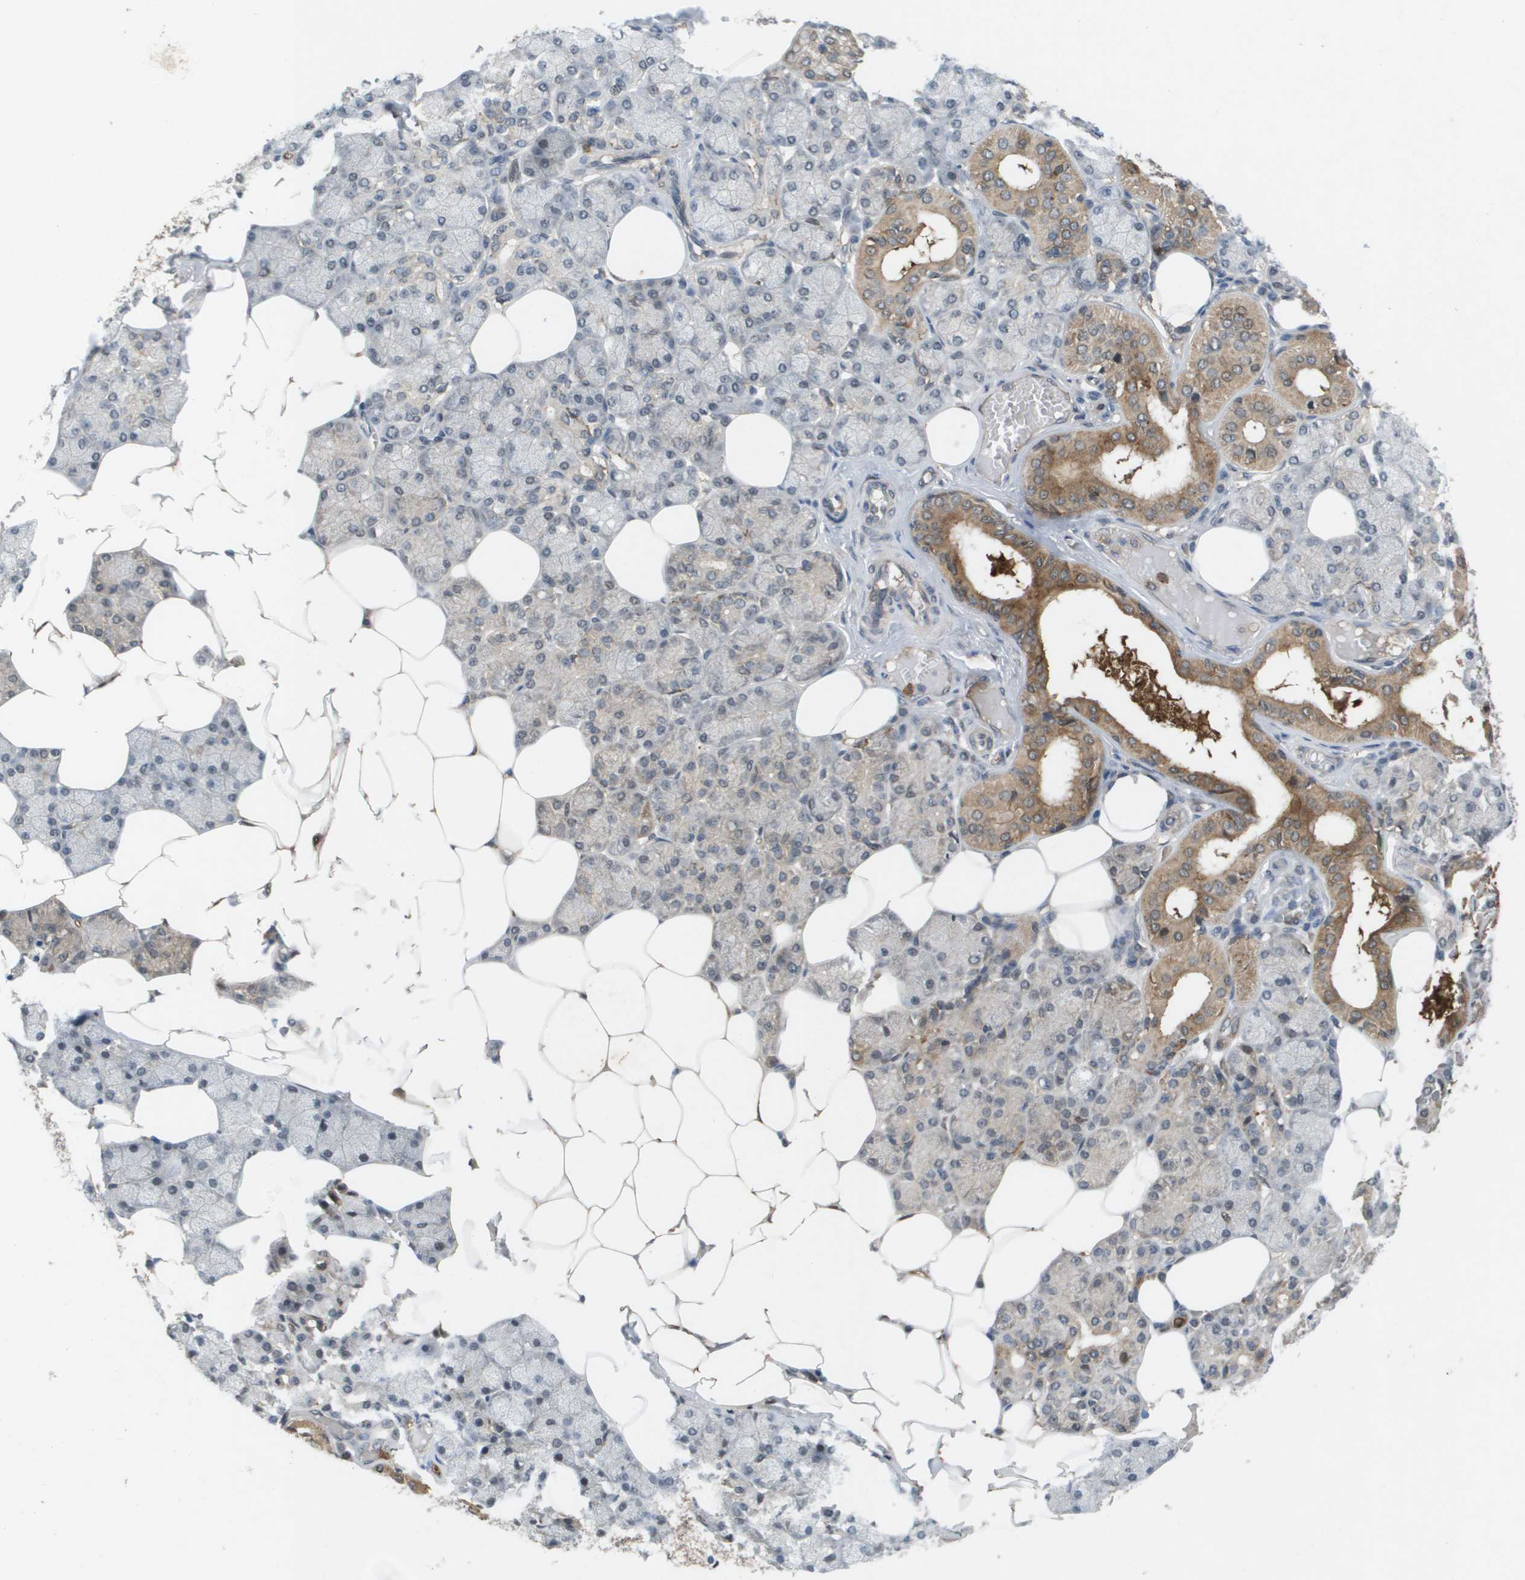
{"staining": {"intensity": "moderate", "quantity": "25%-75%", "location": "cytoplasmic/membranous"}, "tissue": "salivary gland", "cell_type": "Glandular cells", "image_type": "normal", "snomed": [{"axis": "morphology", "description": "Normal tissue, NOS"}, {"axis": "topography", "description": "Salivary gland"}], "caption": "Immunohistochemistry (DAB) staining of normal salivary gland exhibits moderate cytoplasmic/membranous protein staining in approximately 25%-75% of glandular cells.", "gene": "PALD1", "patient": {"sex": "male", "age": 62}}